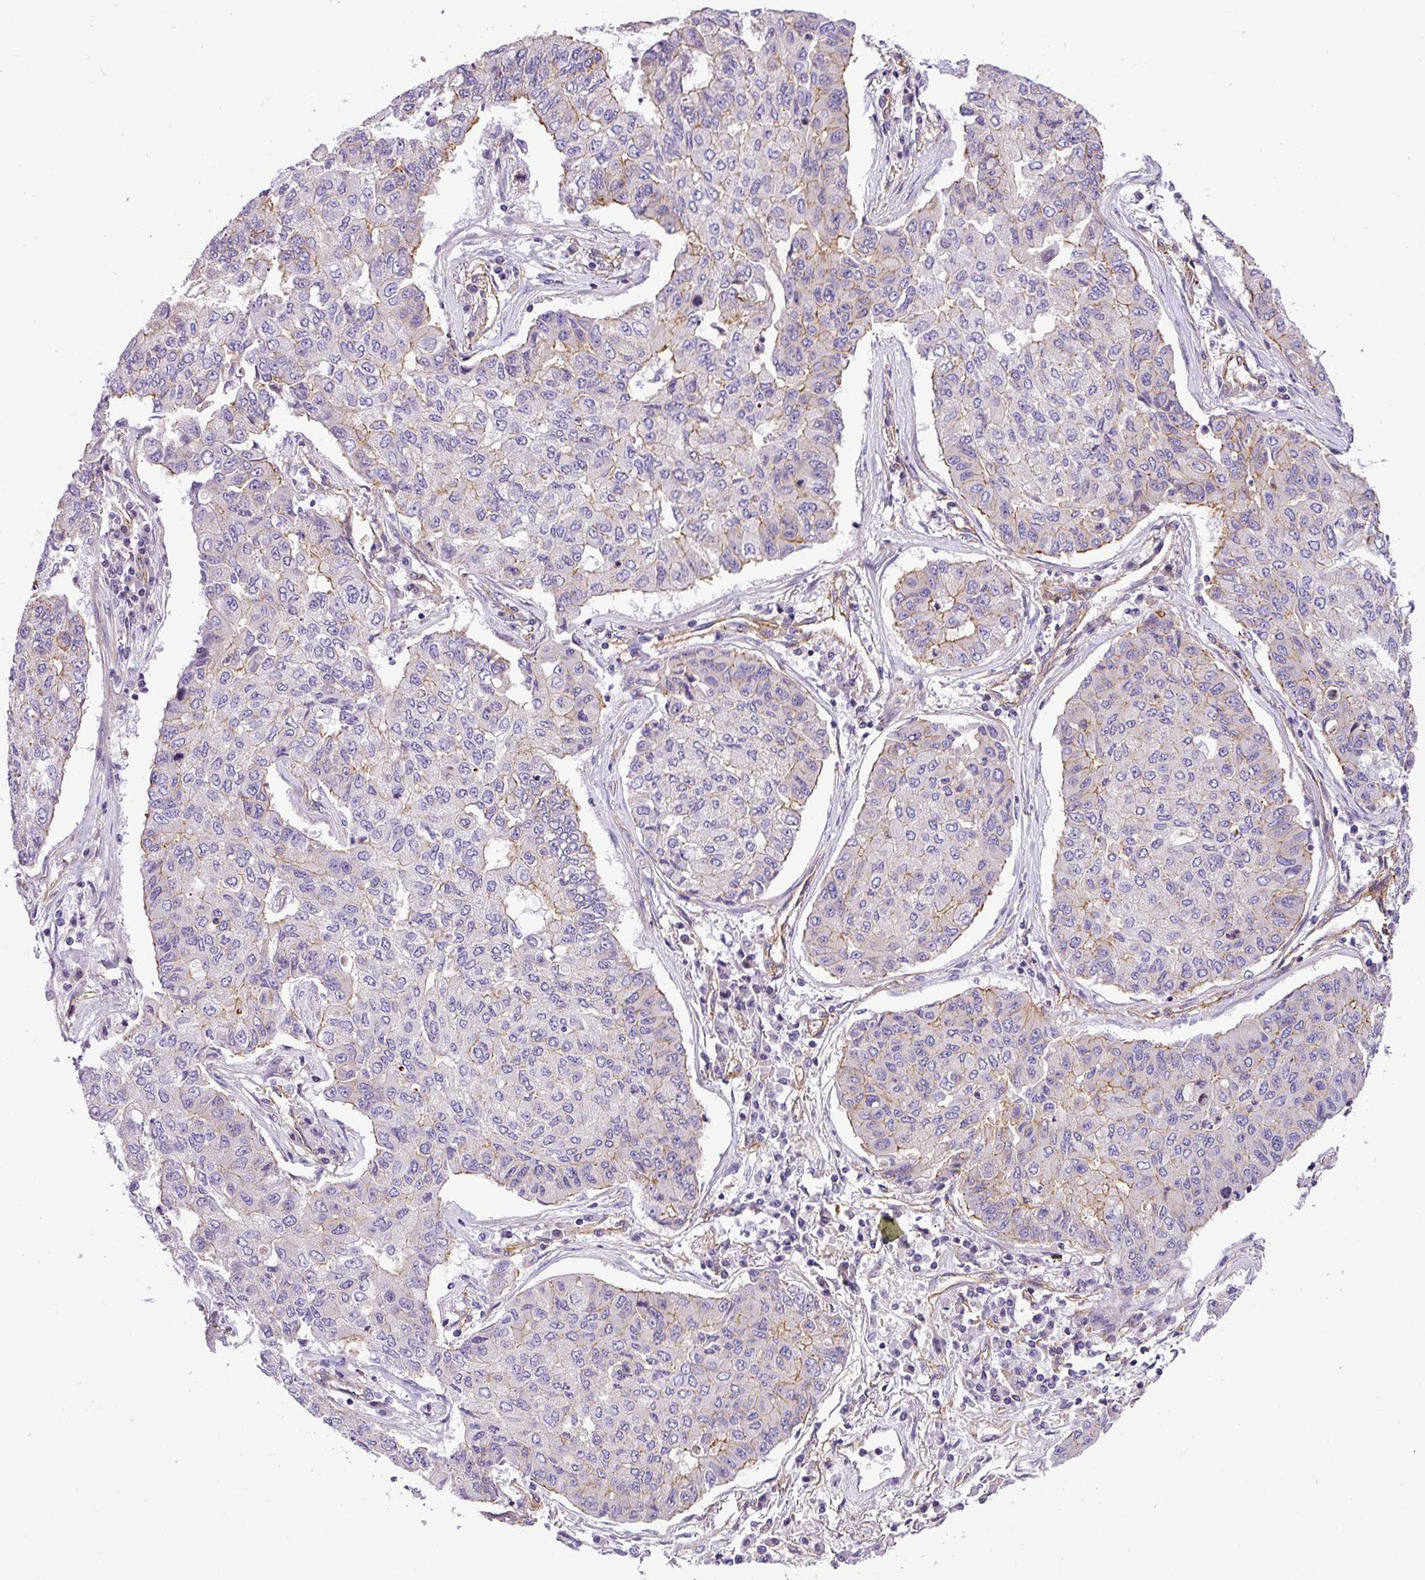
{"staining": {"intensity": "weak", "quantity": "<25%", "location": "cytoplasmic/membranous"}, "tissue": "lung cancer", "cell_type": "Tumor cells", "image_type": "cancer", "snomed": [{"axis": "morphology", "description": "Squamous cell carcinoma, NOS"}, {"axis": "topography", "description": "Lung"}], "caption": "This is an IHC photomicrograph of human lung squamous cell carcinoma. There is no expression in tumor cells.", "gene": "OR11H4", "patient": {"sex": "male", "age": 74}}